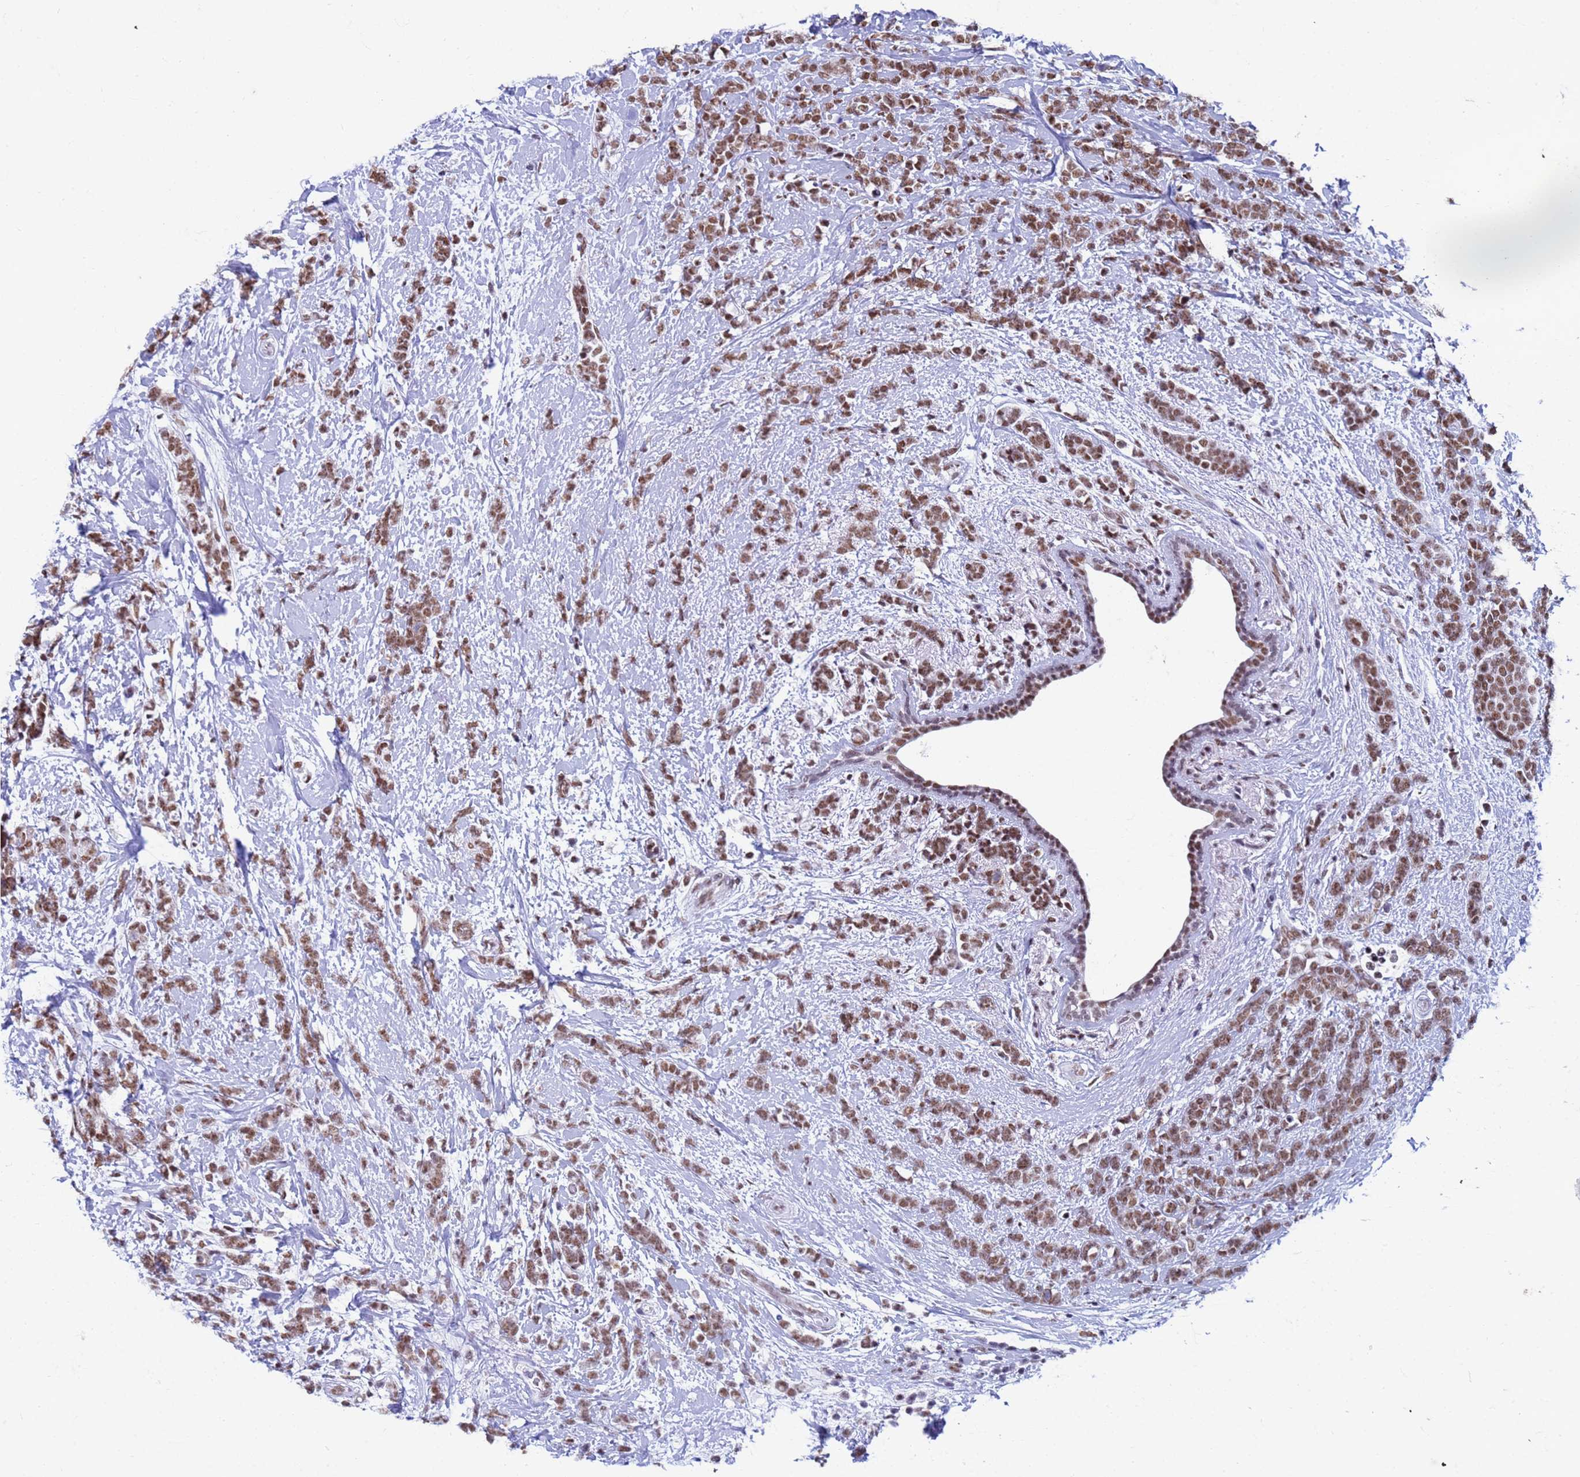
{"staining": {"intensity": "moderate", "quantity": ">75%", "location": "nuclear"}, "tissue": "breast cancer", "cell_type": "Tumor cells", "image_type": "cancer", "snomed": [{"axis": "morphology", "description": "Lobular carcinoma"}, {"axis": "topography", "description": "Breast"}], "caption": "This photomicrograph exhibits immunohistochemistry (IHC) staining of breast cancer (lobular carcinoma), with medium moderate nuclear staining in about >75% of tumor cells.", "gene": "FAM170B", "patient": {"sex": "female", "age": 58}}